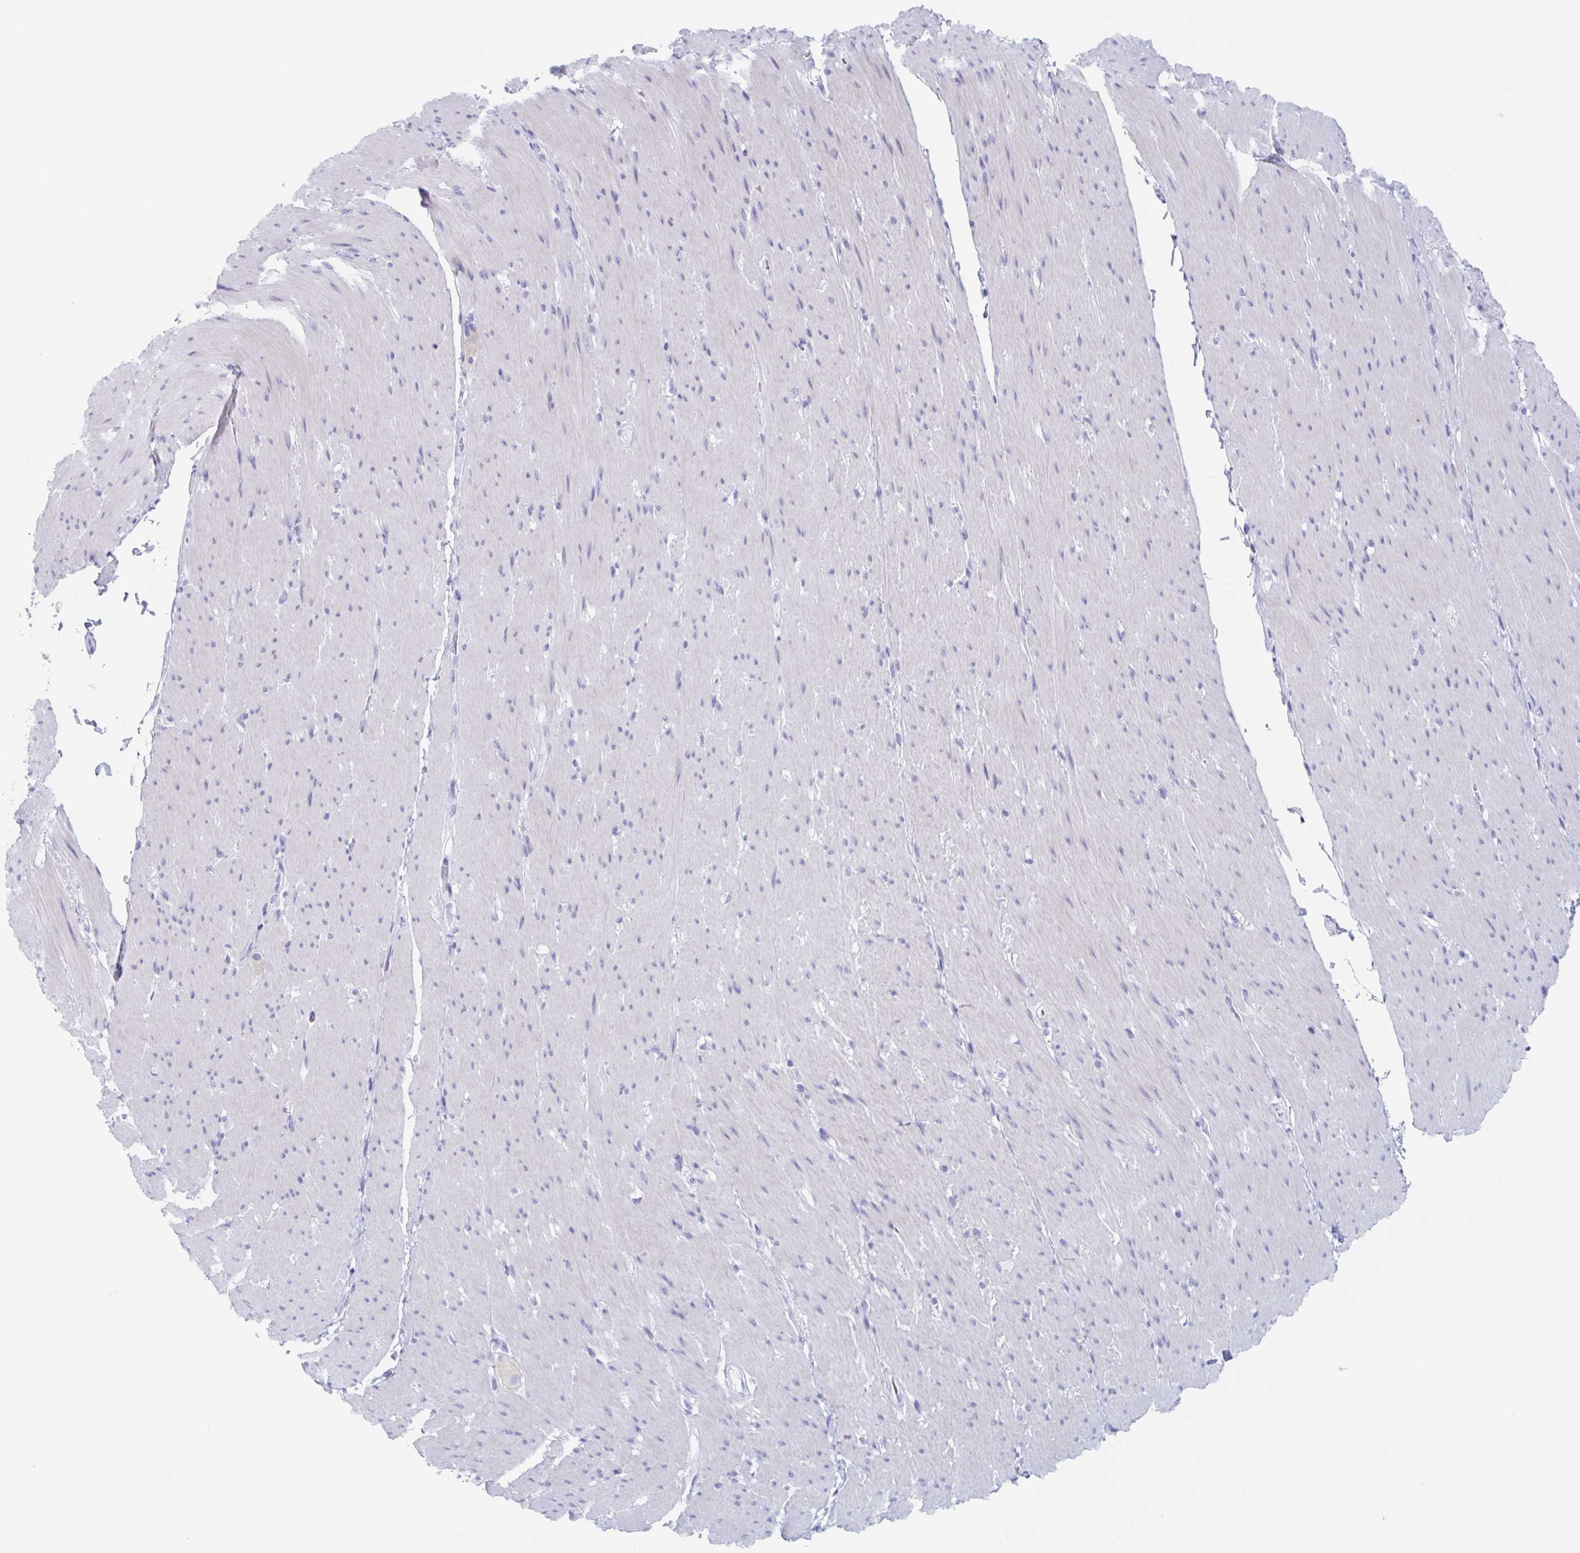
{"staining": {"intensity": "negative", "quantity": "none", "location": "none"}, "tissue": "smooth muscle", "cell_type": "Smooth muscle cells", "image_type": "normal", "snomed": [{"axis": "morphology", "description": "Normal tissue, NOS"}, {"axis": "topography", "description": "Smooth muscle"}, {"axis": "topography", "description": "Rectum"}], "caption": "Immunohistochemistry of normal human smooth muscle exhibits no staining in smooth muscle cells.", "gene": "ZPBP", "patient": {"sex": "male", "age": 53}}